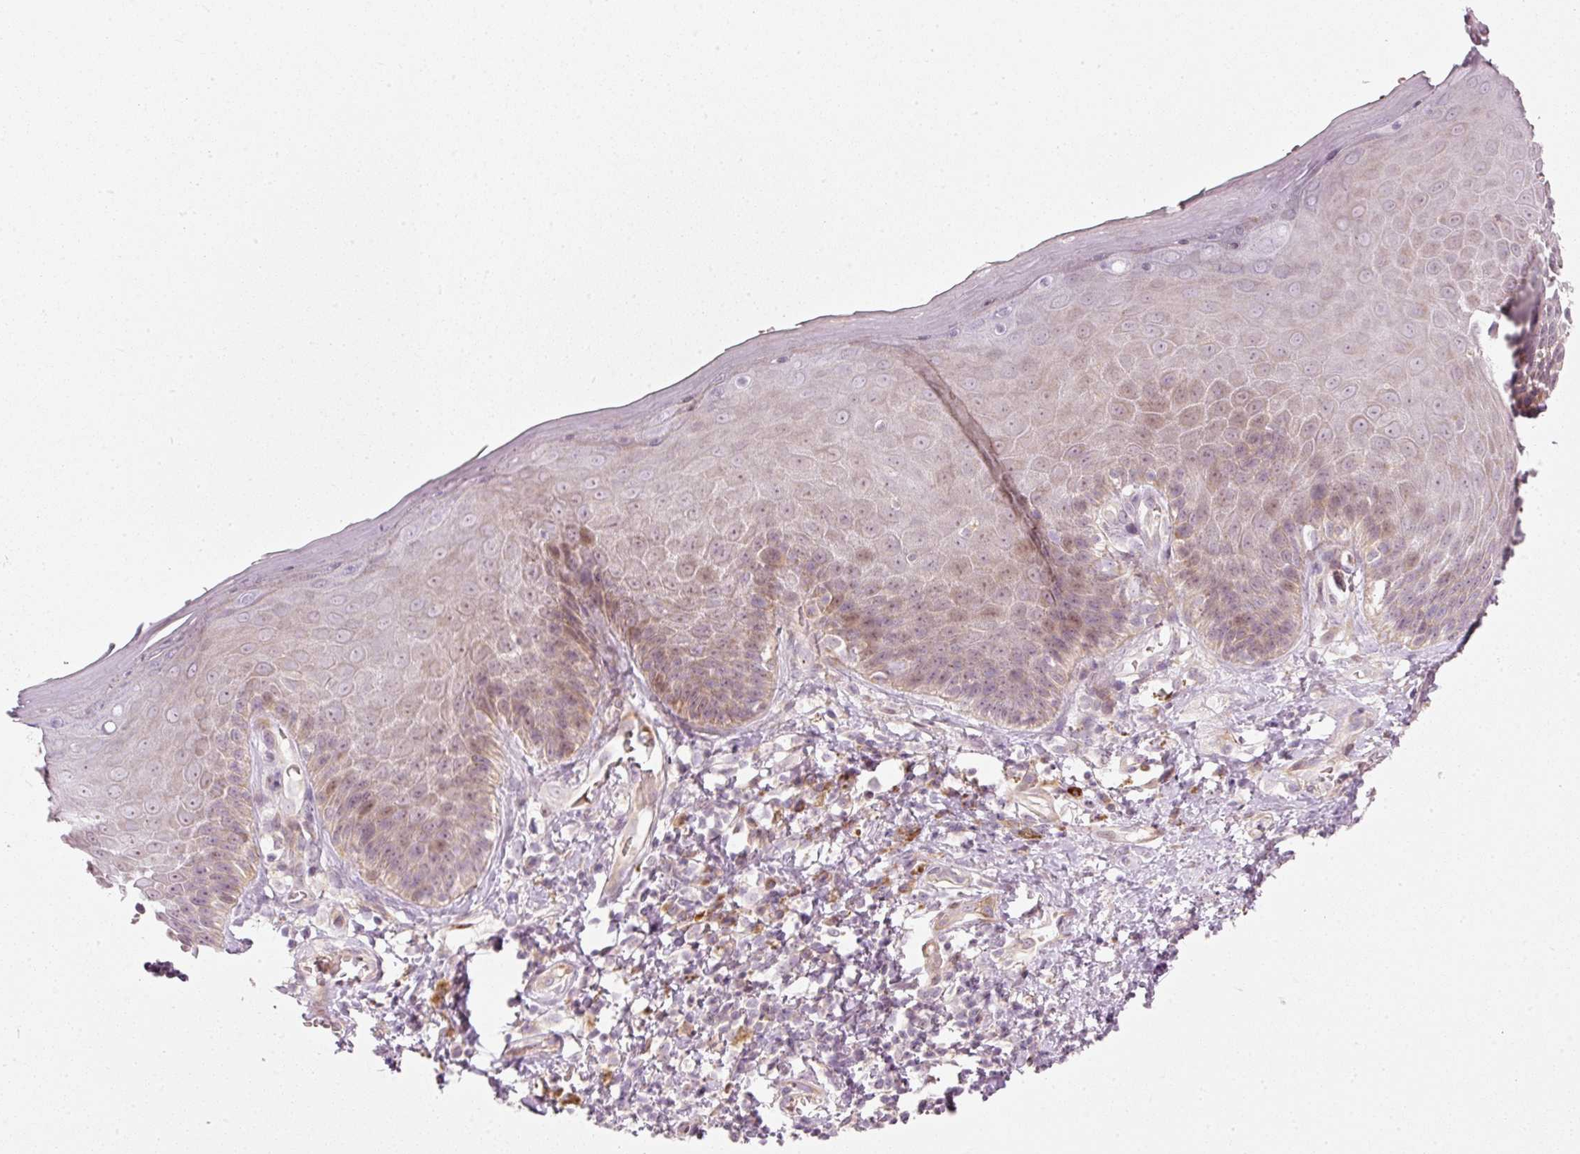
{"staining": {"intensity": "moderate", "quantity": "25%-75%", "location": "cytoplasmic/membranous,nuclear"}, "tissue": "skin", "cell_type": "Epidermal cells", "image_type": "normal", "snomed": [{"axis": "morphology", "description": "Normal tissue, NOS"}, {"axis": "topography", "description": "Anal"}, {"axis": "topography", "description": "Peripheral nerve tissue"}], "caption": "Moderate cytoplasmic/membranous,nuclear protein expression is appreciated in approximately 25%-75% of epidermal cells in skin. The staining is performed using DAB brown chromogen to label protein expression. The nuclei are counter-stained blue using hematoxylin.", "gene": "KCNQ1", "patient": {"sex": "male", "age": 53}}